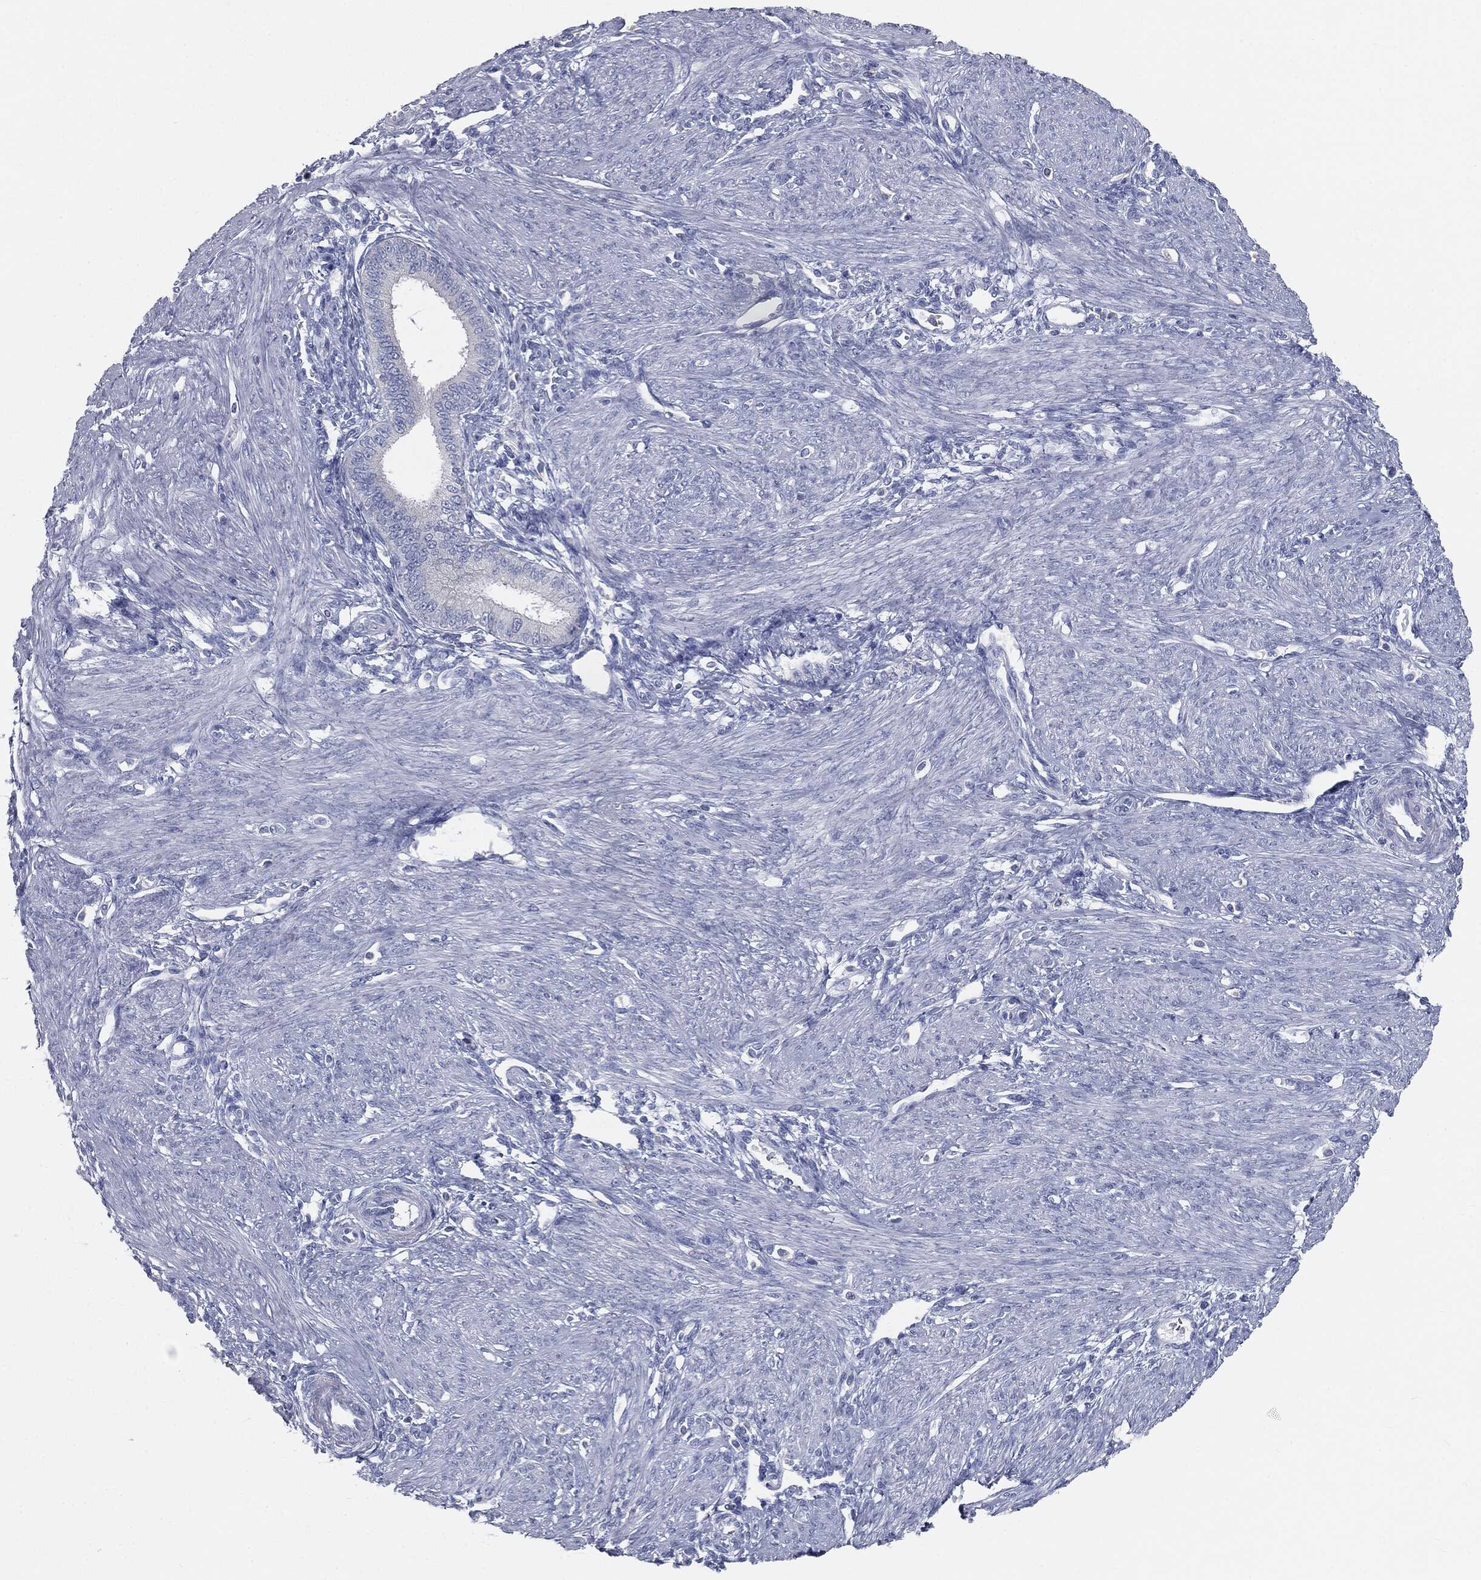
{"staining": {"intensity": "negative", "quantity": "none", "location": "none"}, "tissue": "endometrium", "cell_type": "Cells in endometrial stroma", "image_type": "normal", "snomed": [{"axis": "morphology", "description": "Normal tissue, NOS"}, {"axis": "topography", "description": "Endometrium"}], "caption": "The micrograph exhibits no staining of cells in endometrial stroma in benign endometrium.", "gene": "CAV3", "patient": {"sex": "female", "age": 39}}